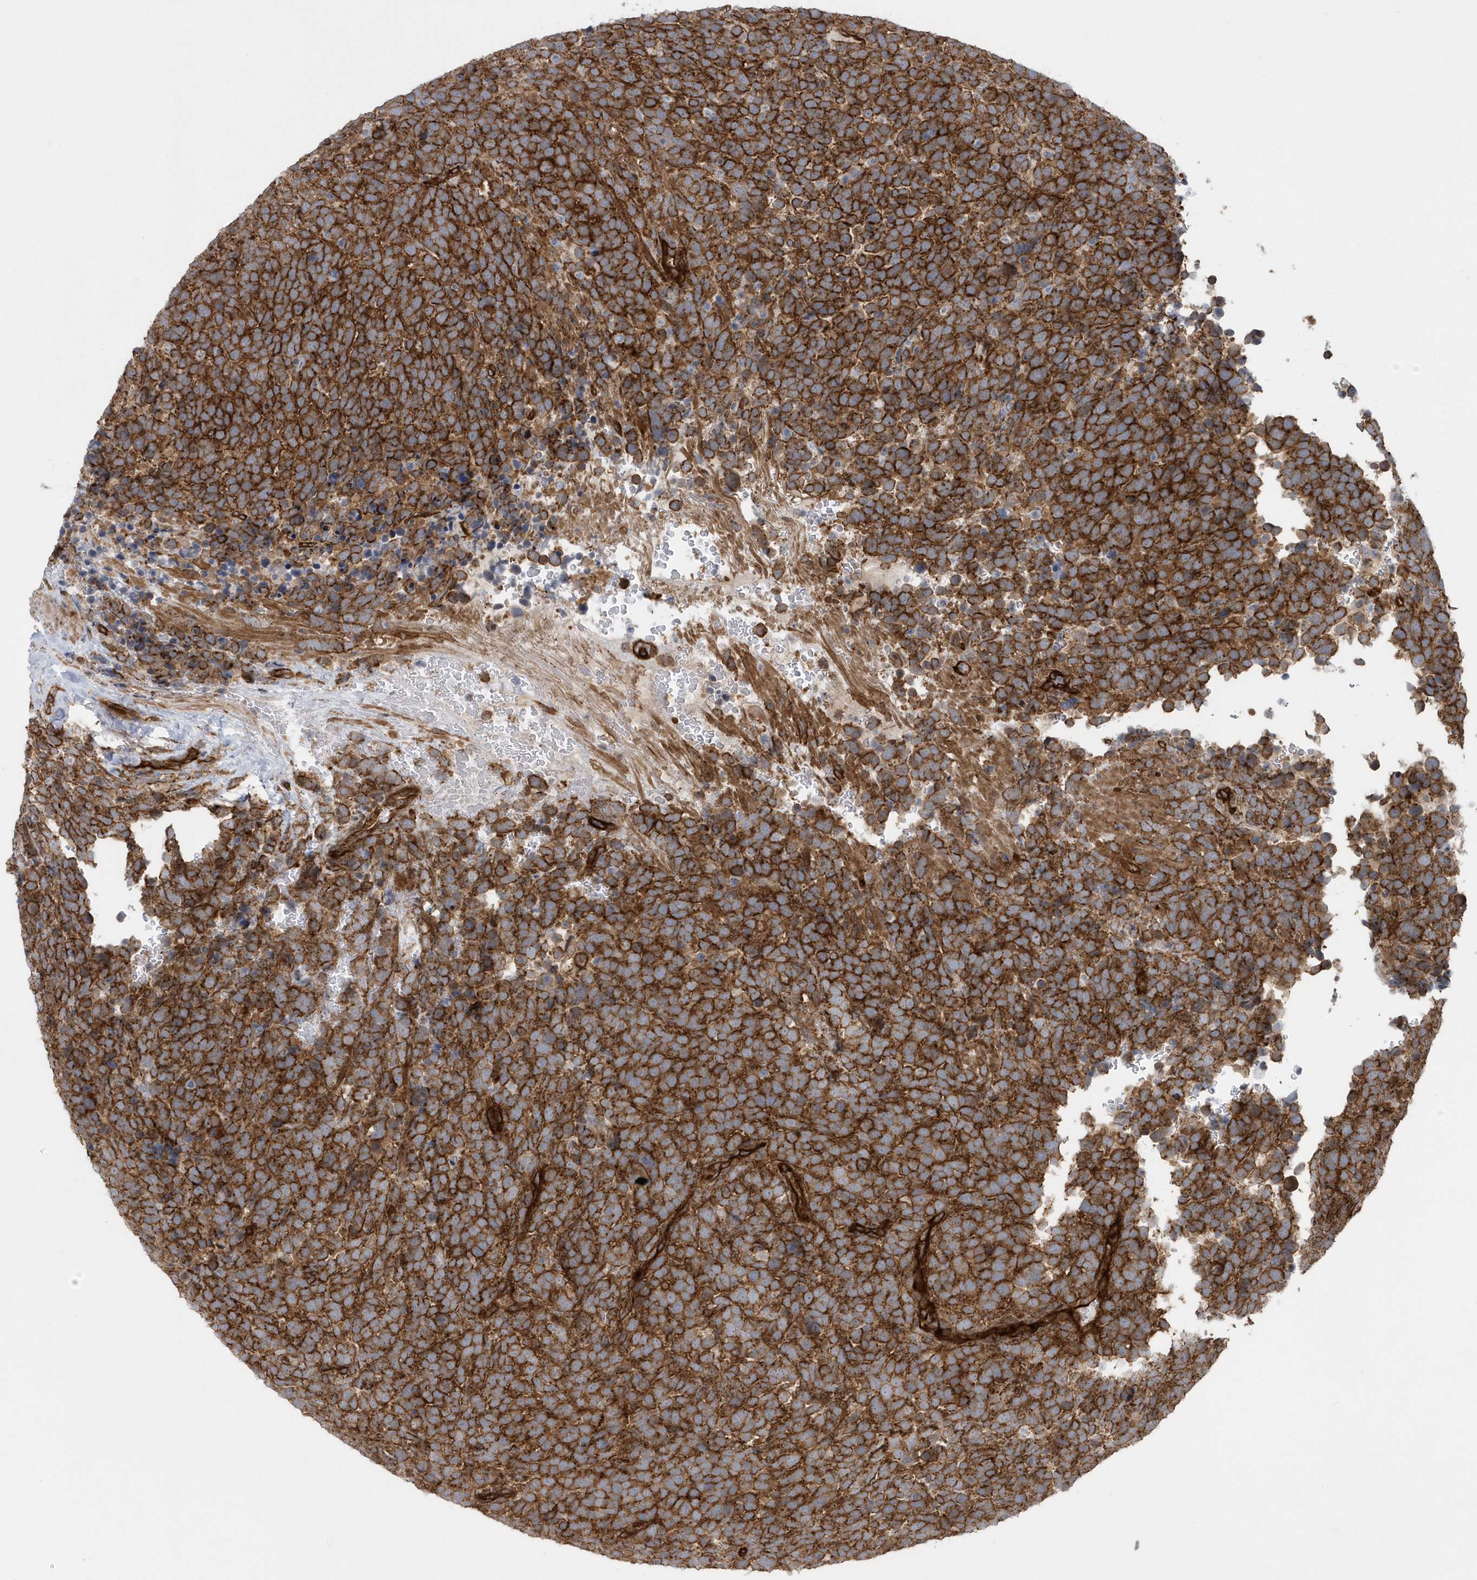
{"staining": {"intensity": "strong", "quantity": ">75%", "location": "cytoplasmic/membranous"}, "tissue": "urothelial cancer", "cell_type": "Tumor cells", "image_type": "cancer", "snomed": [{"axis": "morphology", "description": "Urothelial carcinoma, High grade"}, {"axis": "topography", "description": "Urinary bladder"}], "caption": "About >75% of tumor cells in urothelial cancer display strong cytoplasmic/membranous protein staining as visualized by brown immunohistochemical staining.", "gene": "RAI14", "patient": {"sex": "female", "age": 82}}